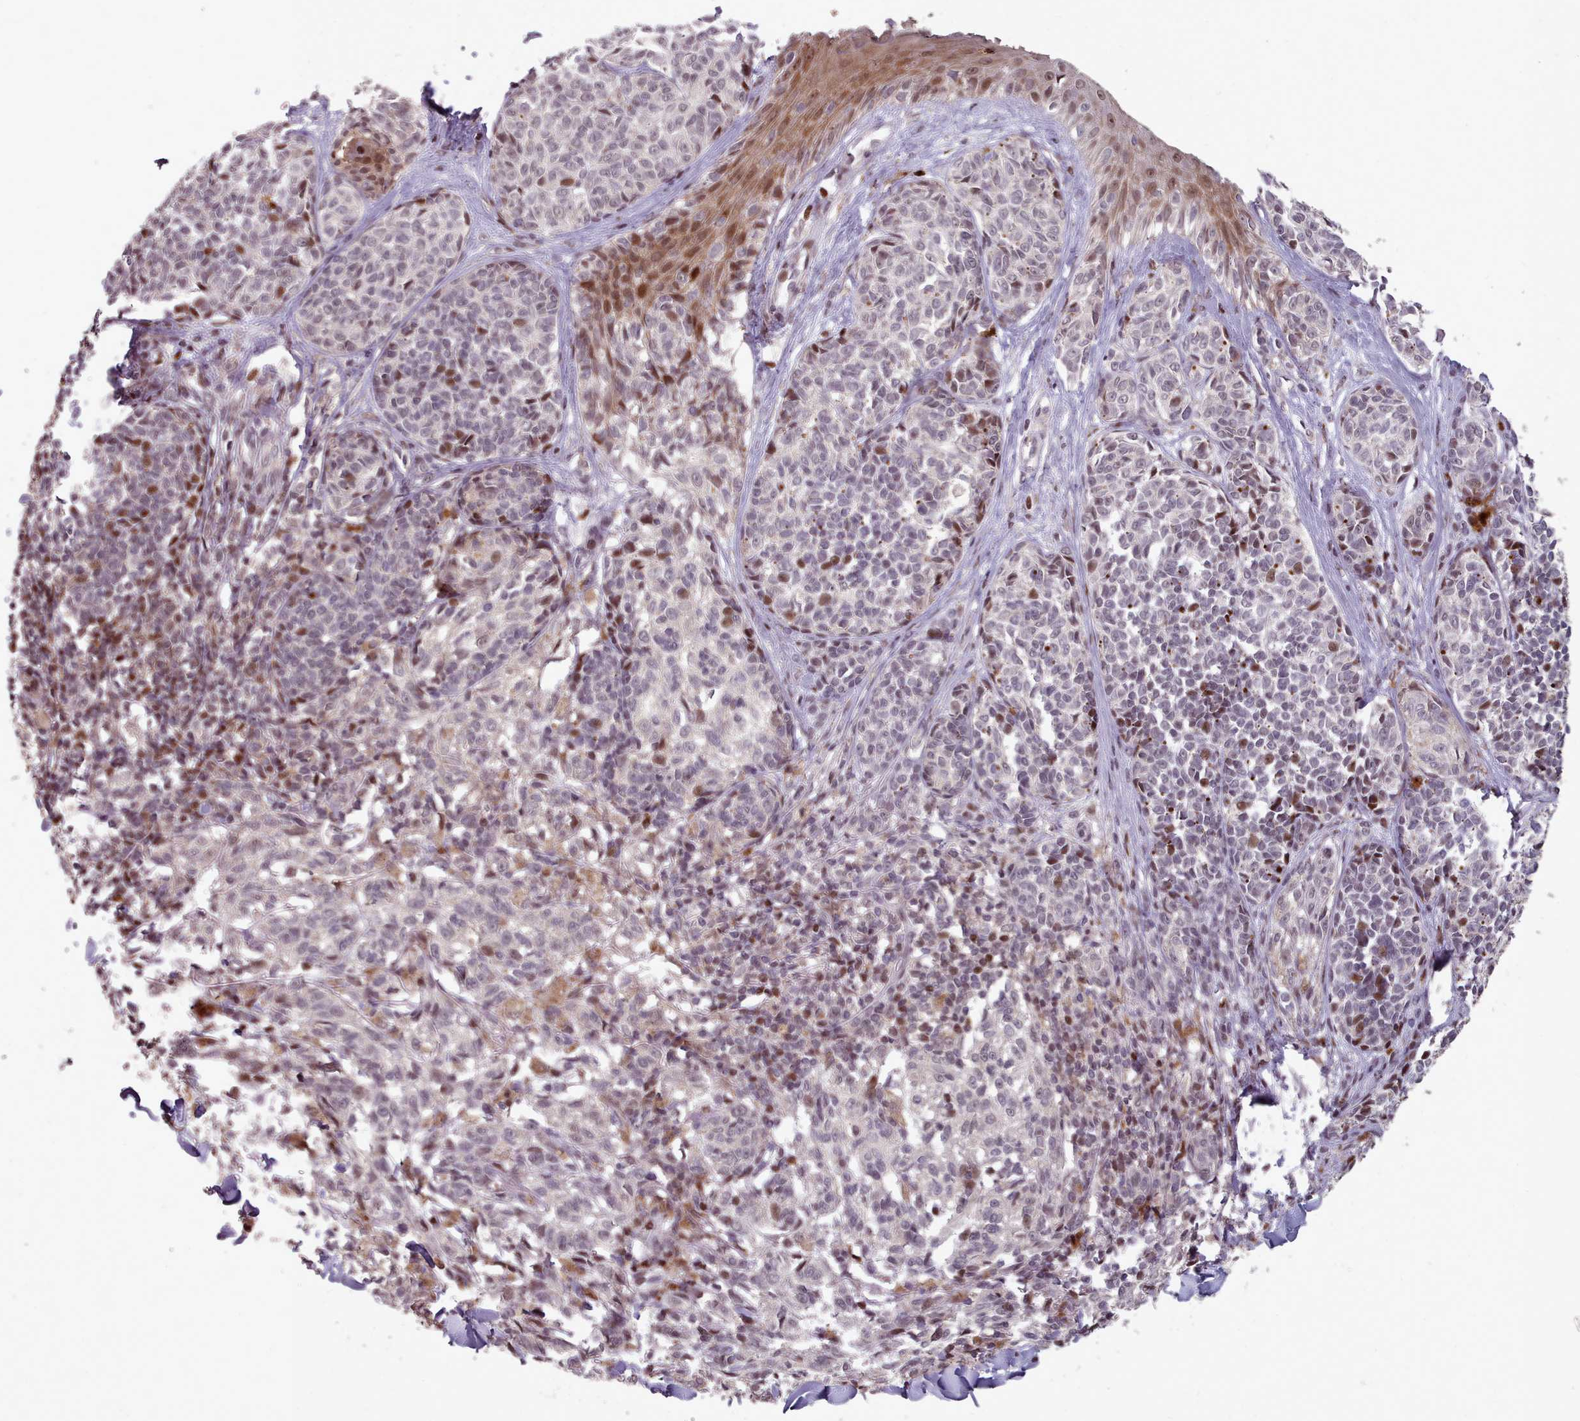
{"staining": {"intensity": "moderate", "quantity": "<25%", "location": "nuclear"}, "tissue": "melanoma", "cell_type": "Tumor cells", "image_type": "cancer", "snomed": [{"axis": "morphology", "description": "Malignant melanoma, NOS"}, {"axis": "topography", "description": "Skin of upper extremity"}], "caption": "Melanoma stained for a protein (brown) displays moderate nuclear positive staining in approximately <25% of tumor cells.", "gene": "ENSA", "patient": {"sex": "male", "age": 40}}